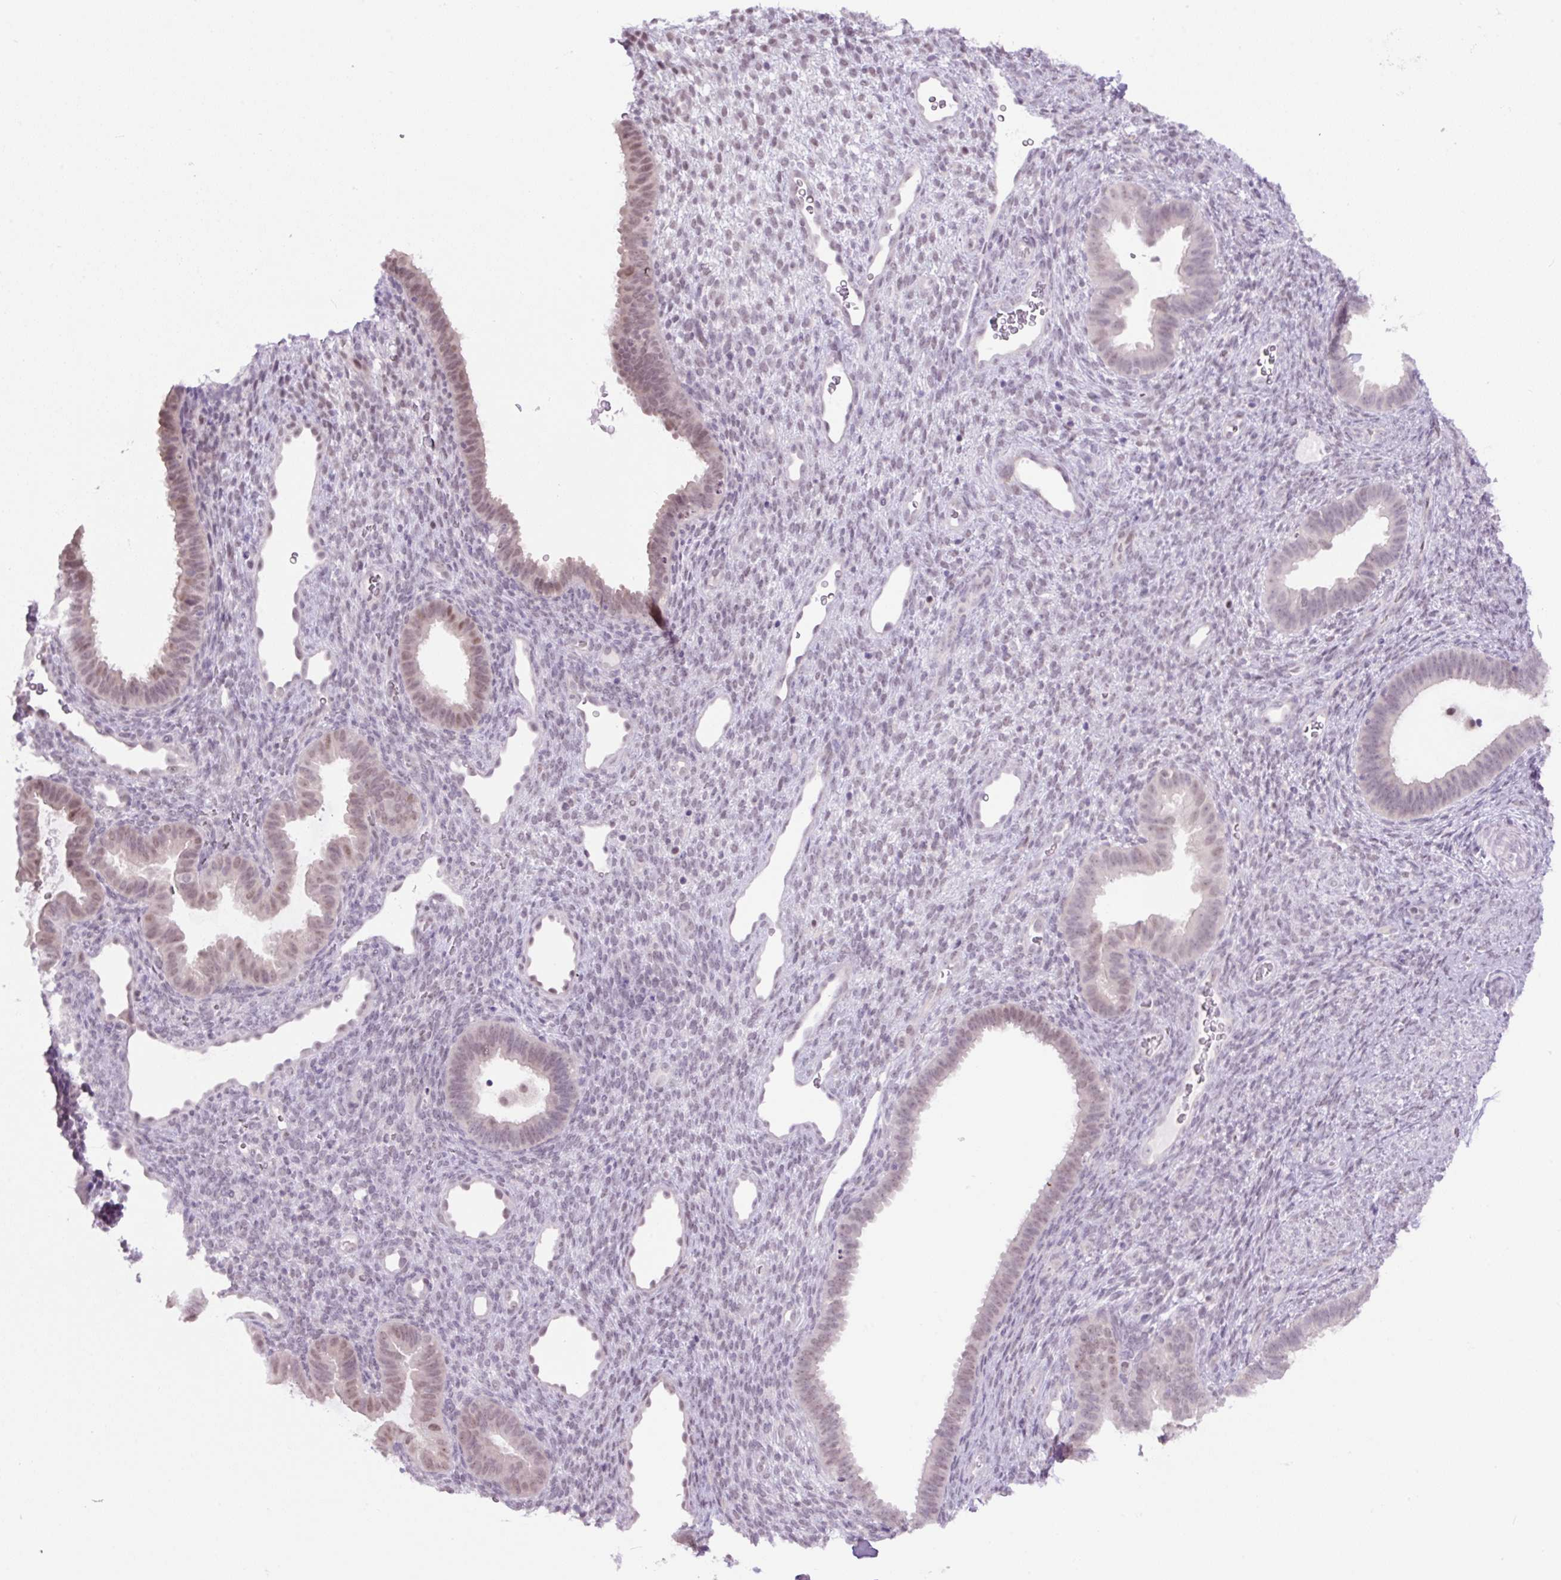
{"staining": {"intensity": "negative", "quantity": "none", "location": "none"}, "tissue": "endometrium", "cell_type": "Cells in endometrial stroma", "image_type": "normal", "snomed": [{"axis": "morphology", "description": "Normal tissue, NOS"}, {"axis": "topography", "description": "Endometrium"}], "caption": "The immunohistochemistry photomicrograph has no significant positivity in cells in endometrial stroma of endometrium.", "gene": "RYBP", "patient": {"sex": "female", "age": 34}}